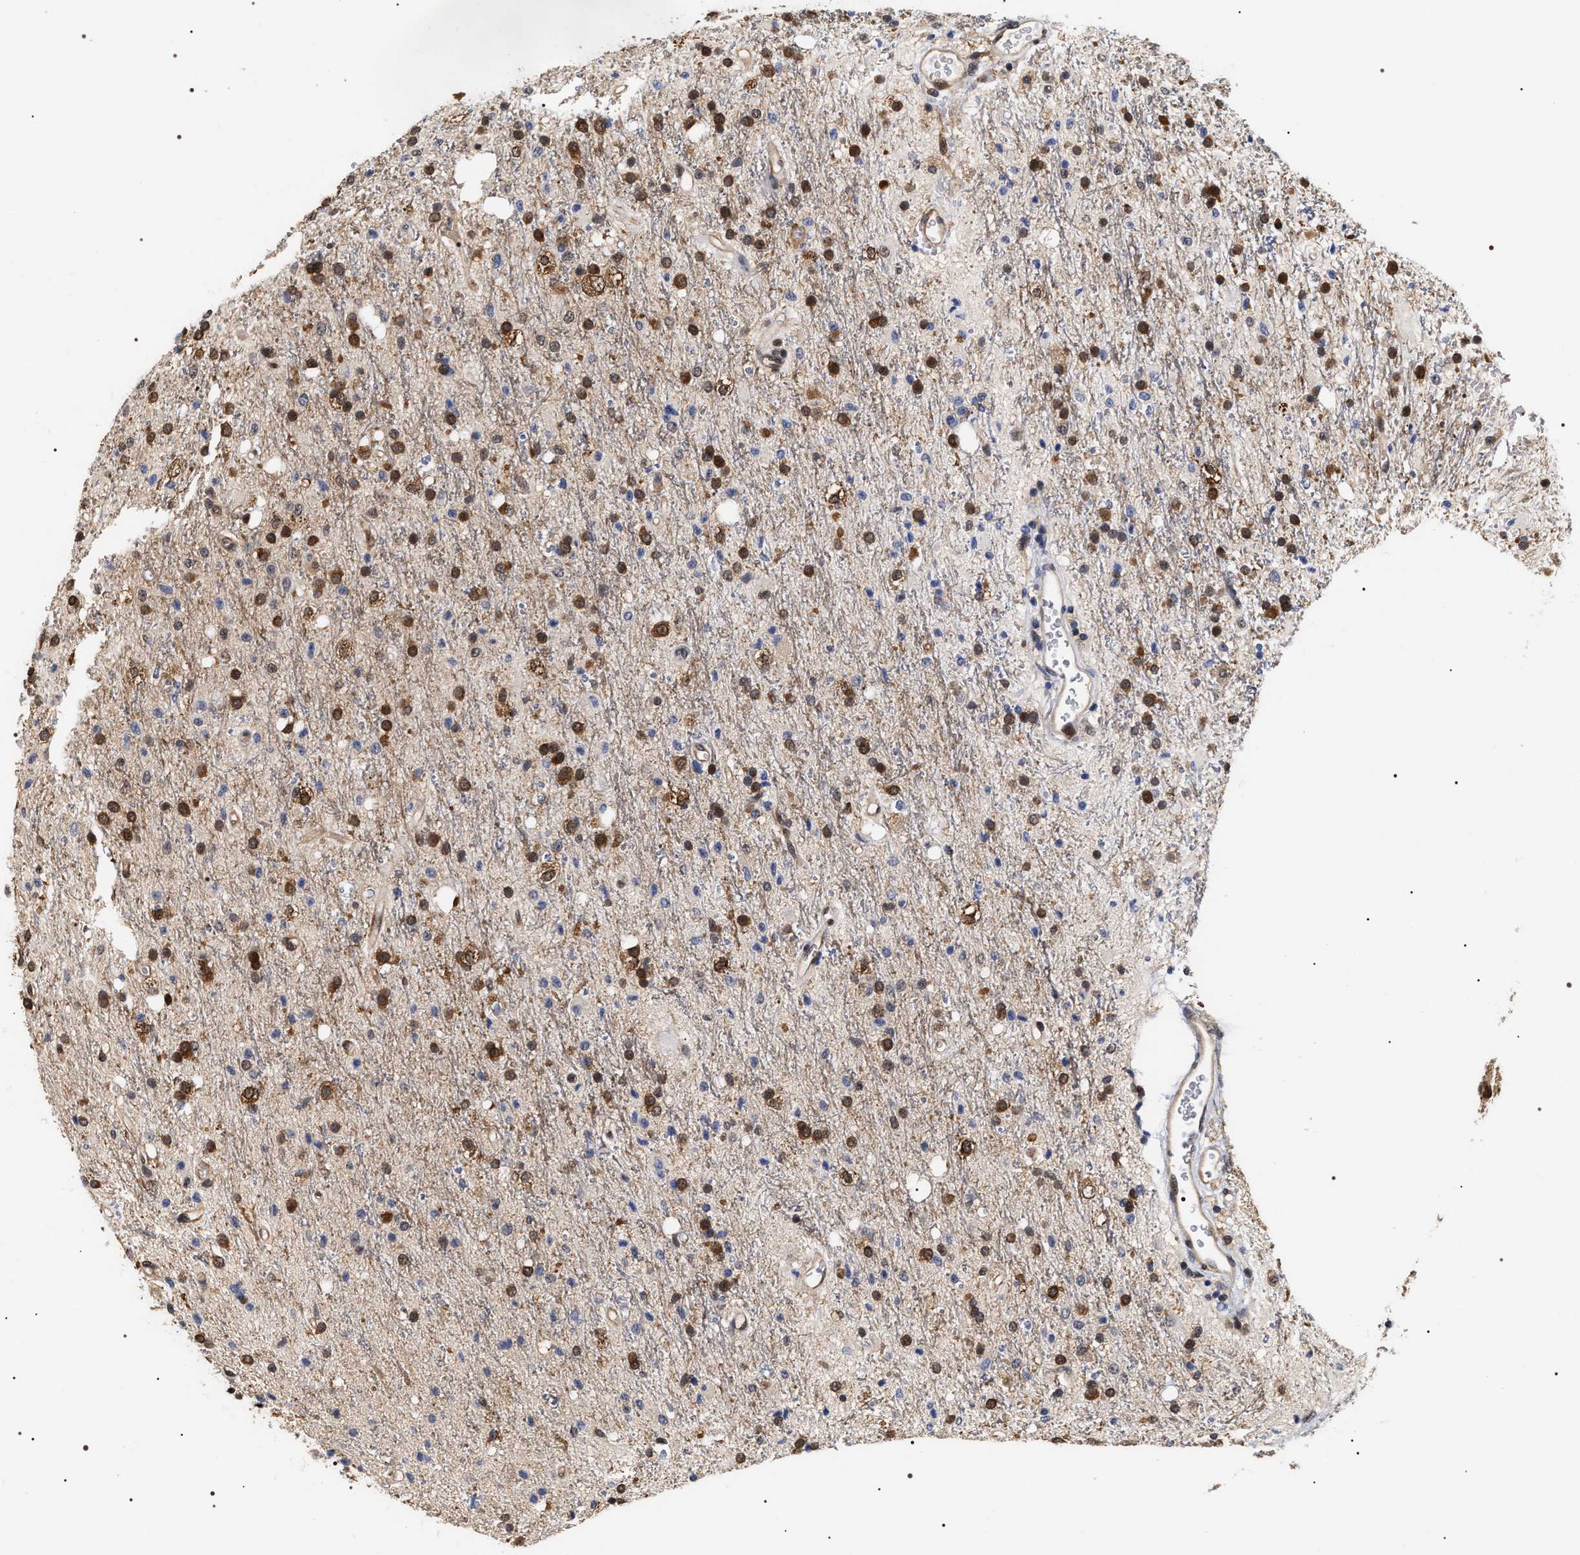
{"staining": {"intensity": "moderate", "quantity": "25%-75%", "location": "cytoplasmic/membranous,nuclear"}, "tissue": "glioma", "cell_type": "Tumor cells", "image_type": "cancer", "snomed": [{"axis": "morphology", "description": "Glioma, malignant, High grade"}, {"axis": "topography", "description": "Brain"}], "caption": "Immunohistochemical staining of glioma reveals medium levels of moderate cytoplasmic/membranous and nuclear positivity in about 25%-75% of tumor cells.", "gene": "BAG6", "patient": {"sex": "male", "age": 47}}